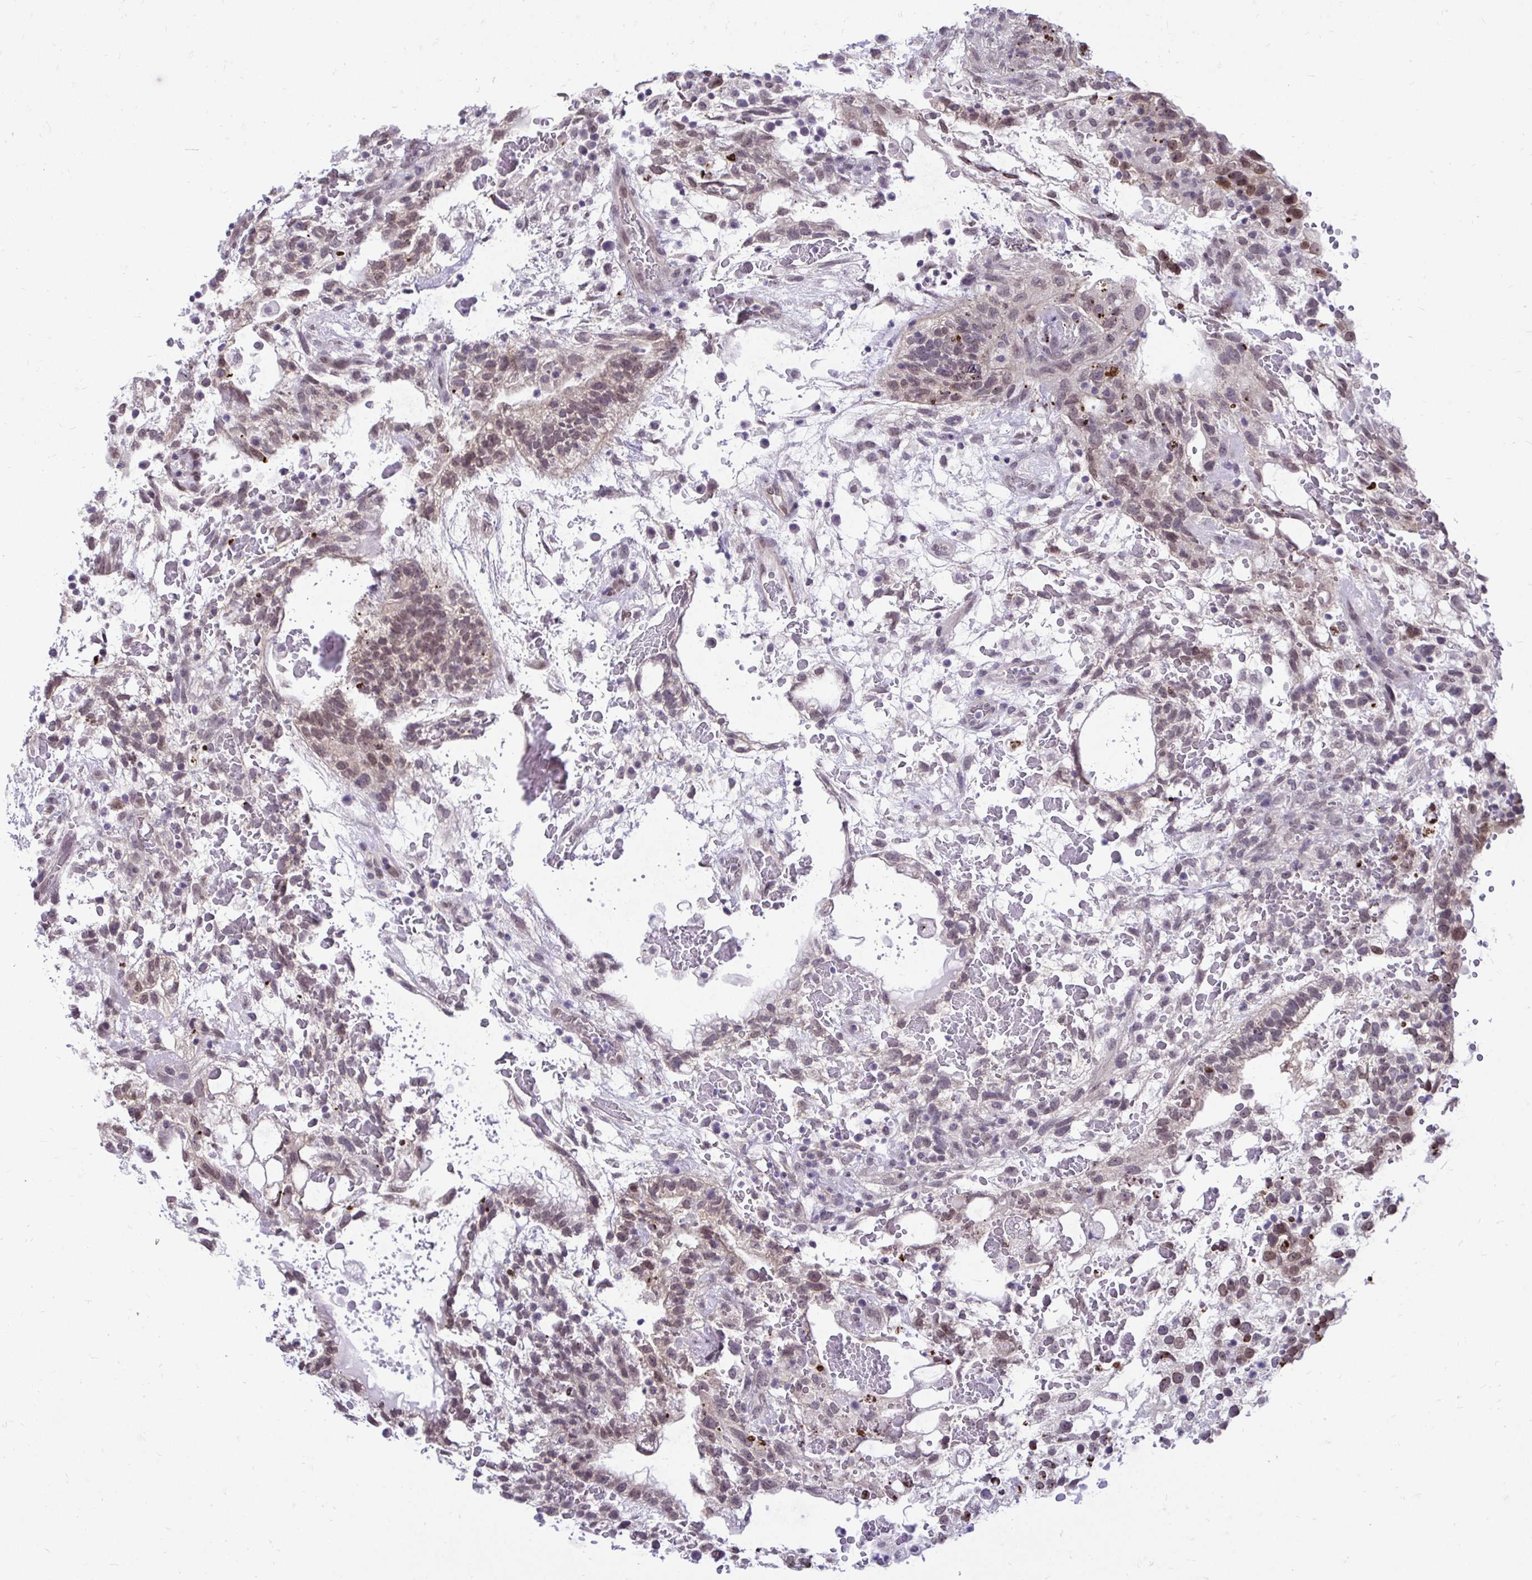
{"staining": {"intensity": "moderate", "quantity": "25%-75%", "location": "nuclear"}, "tissue": "testis cancer", "cell_type": "Tumor cells", "image_type": "cancer", "snomed": [{"axis": "morphology", "description": "Normal tissue, NOS"}, {"axis": "morphology", "description": "Carcinoma, Embryonal, NOS"}, {"axis": "topography", "description": "Testis"}], "caption": "A brown stain highlights moderate nuclear staining of a protein in testis cancer tumor cells.", "gene": "BANF1", "patient": {"sex": "male", "age": 32}}